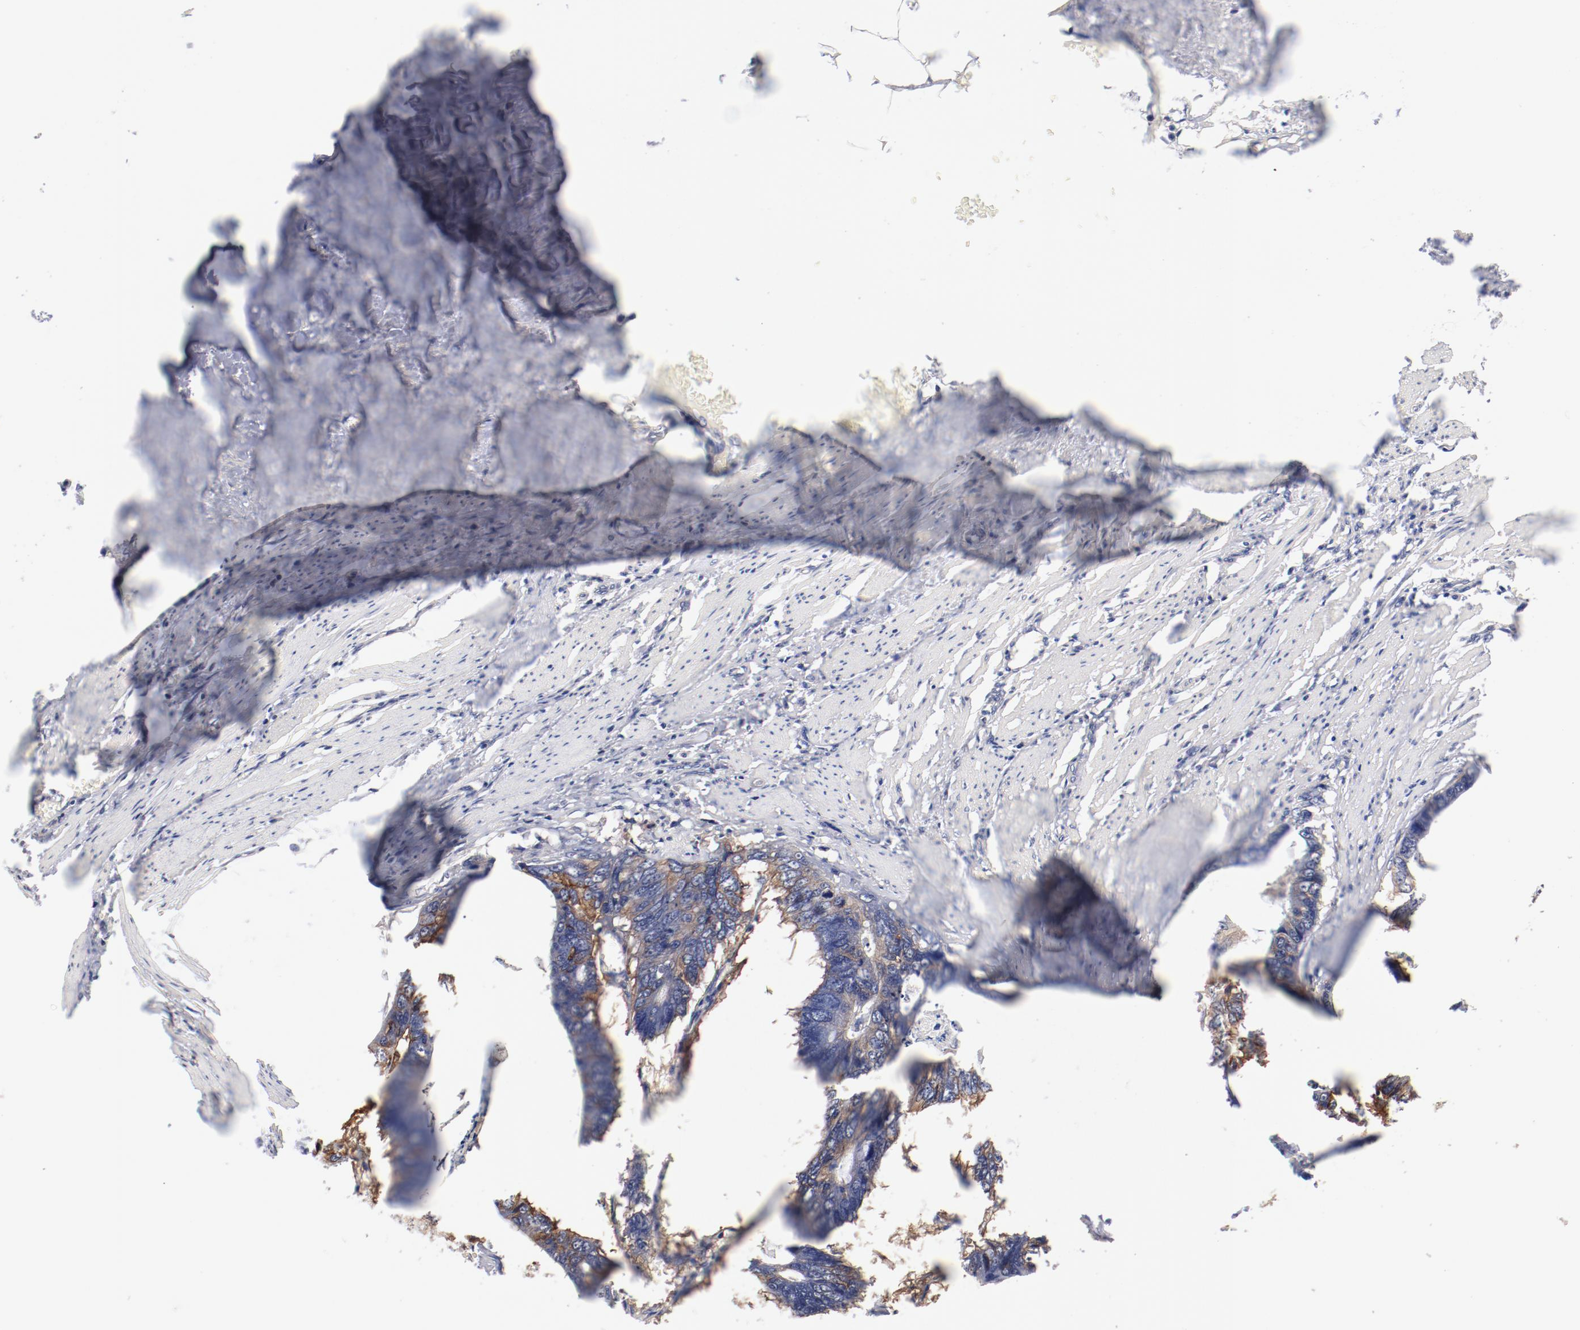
{"staining": {"intensity": "moderate", "quantity": "25%-75%", "location": "cytoplasmic/membranous"}, "tissue": "colorectal cancer", "cell_type": "Tumor cells", "image_type": "cancer", "snomed": [{"axis": "morphology", "description": "Adenocarcinoma, NOS"}, {"axis": "topography", "description": "Colon"}], "caption": "High-power microscopy captured an IHC image of adenocarcinoma (colorectal), revealing moderate cytoplasmic/membranous staining in about 25%-75% of tumor cells.", "gene": "SETD3", "patient": {"sex": "female", "age": 55}}